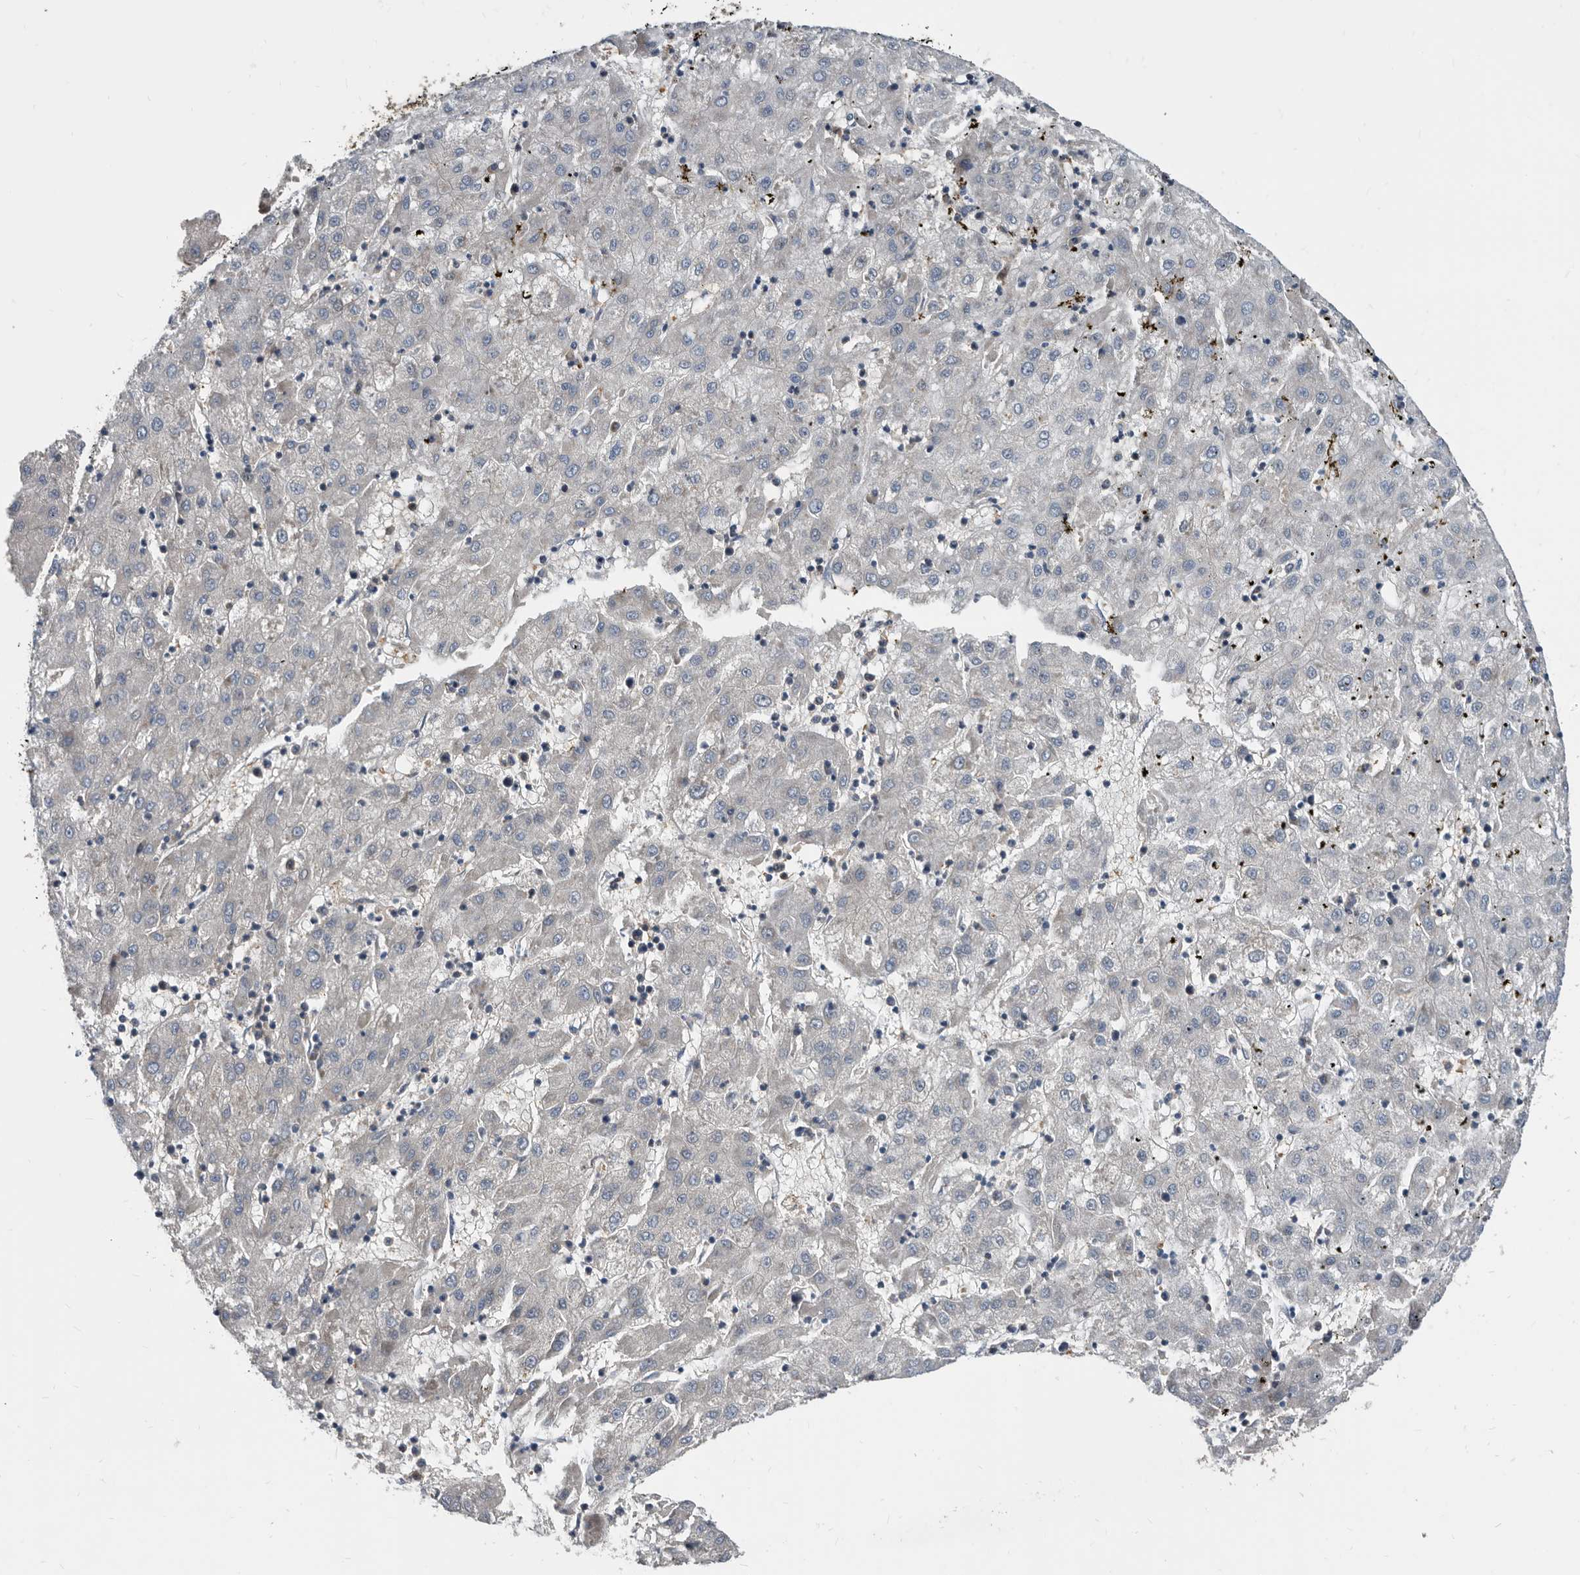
{"staining": {"intensity": "negative", "quantity": "none", "location": "none"}, "tissue": "liver cancer", "cell_type": "Tumor cells", "image_type": "cancer", "snomed": [{"axis": "morphology", "description": "Carcinoma, Hepatocellular, NOS"}, {"axis": "topography", "description": "Liver"}], "caption": "Immunohistochemistry image of neoplastic tissue: human hepatocellular carcinoma (liver) stained with DAB (3,3'-diaminobenzidine) exhibits no significant protein staining in tumor cells.", "gene": "APEH", "patient": {"sex": "male", "age": 72}}